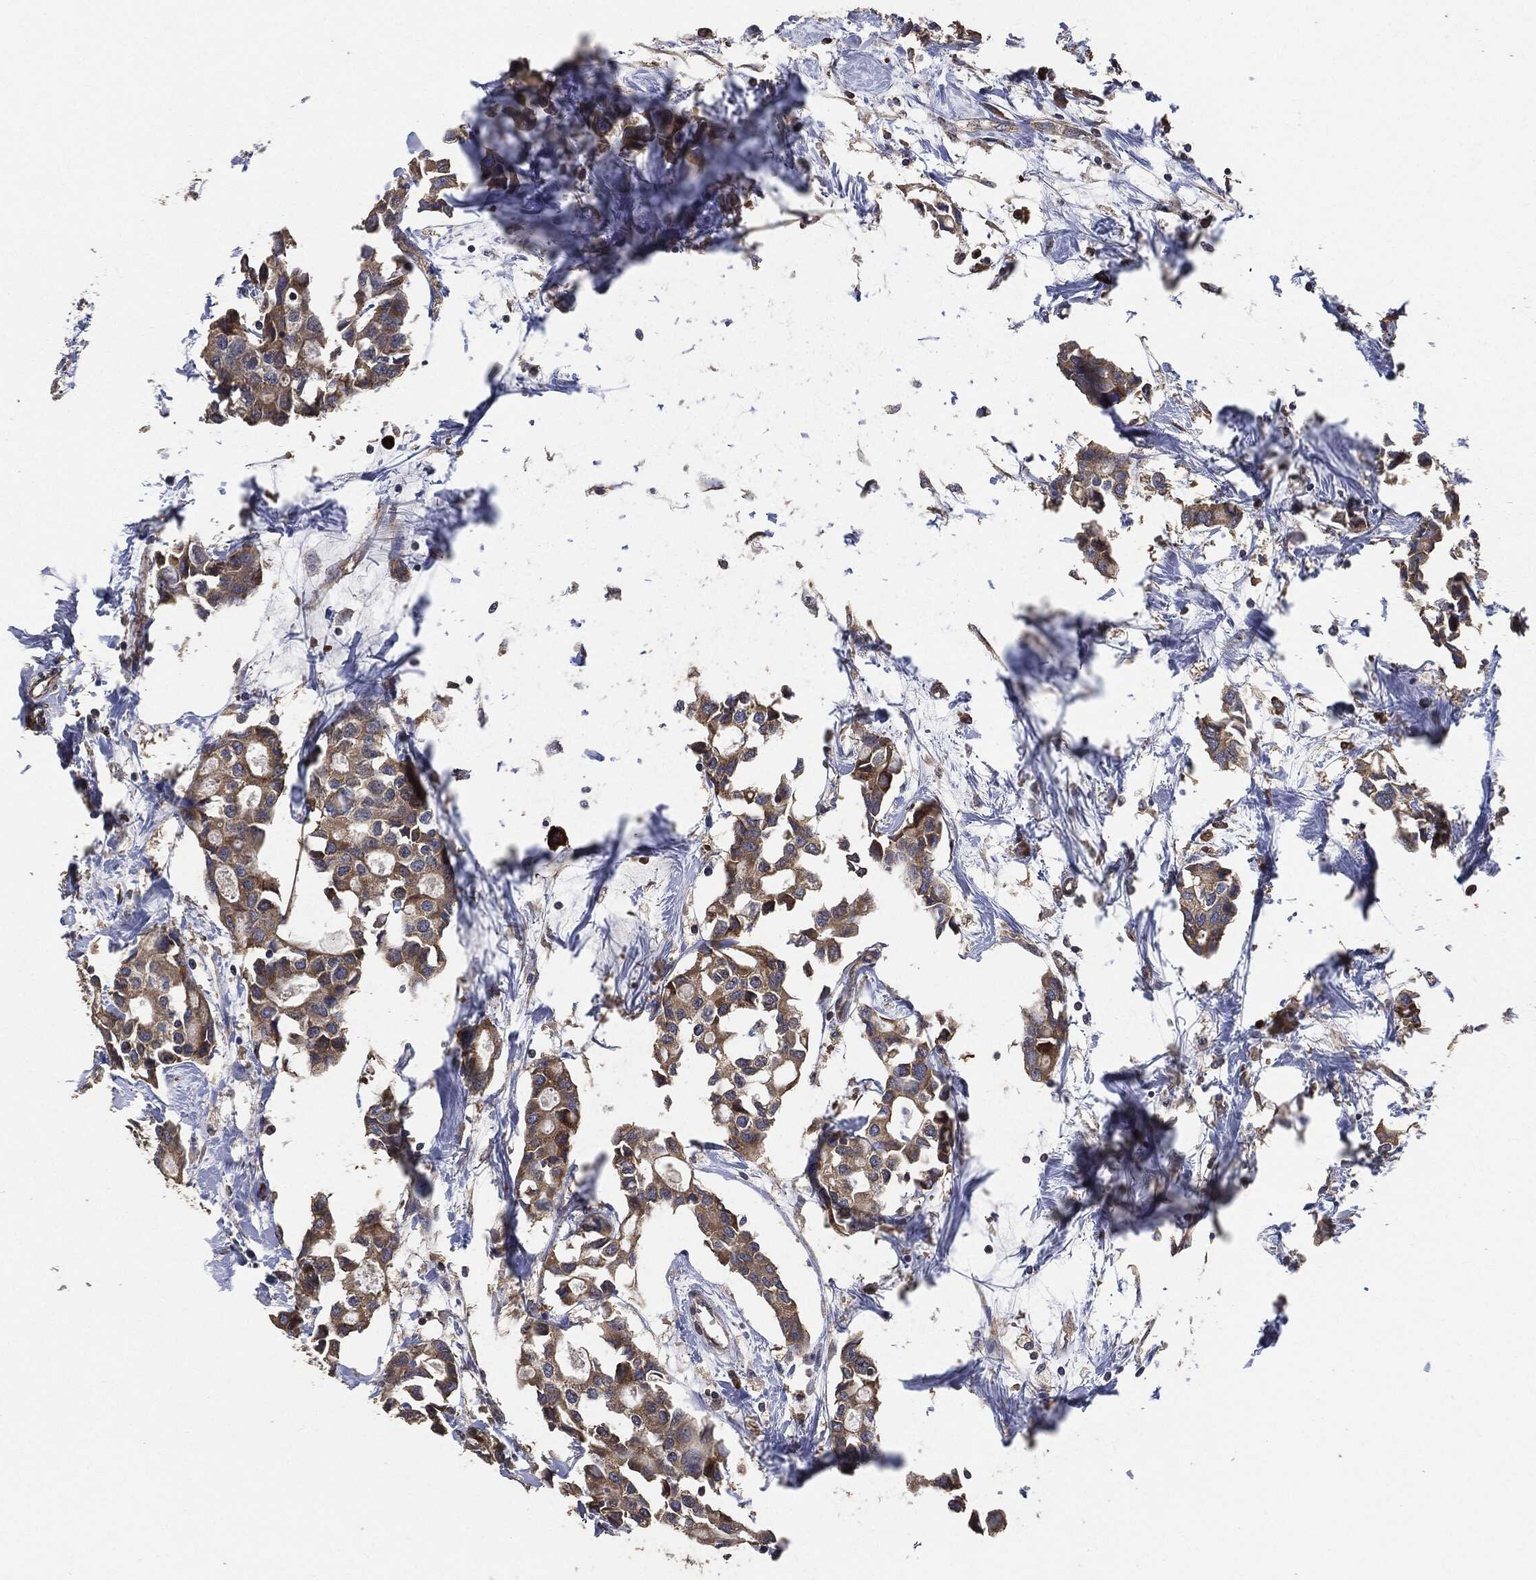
{"staining": {"intensity": "moderate", "quantity": ">75%", "location": "cytoplasmic/membranous"}, "tissue": "breast cancer", "cell_type": "Tumor cells", "image_type": "cancer", "snomed": [{"axis": "morphology", "description": "Duct carcinoma"}, {"axis": "topography", "description": "Breast"}], "caption": "Immunohistochemical staining of human breast cancer reveals medium levels of moderate cytoplasmic/membranous staining in approximately >75% of tumor cells.", "gene": "STK3", "patient": {"sex": "female", "age": 83}}